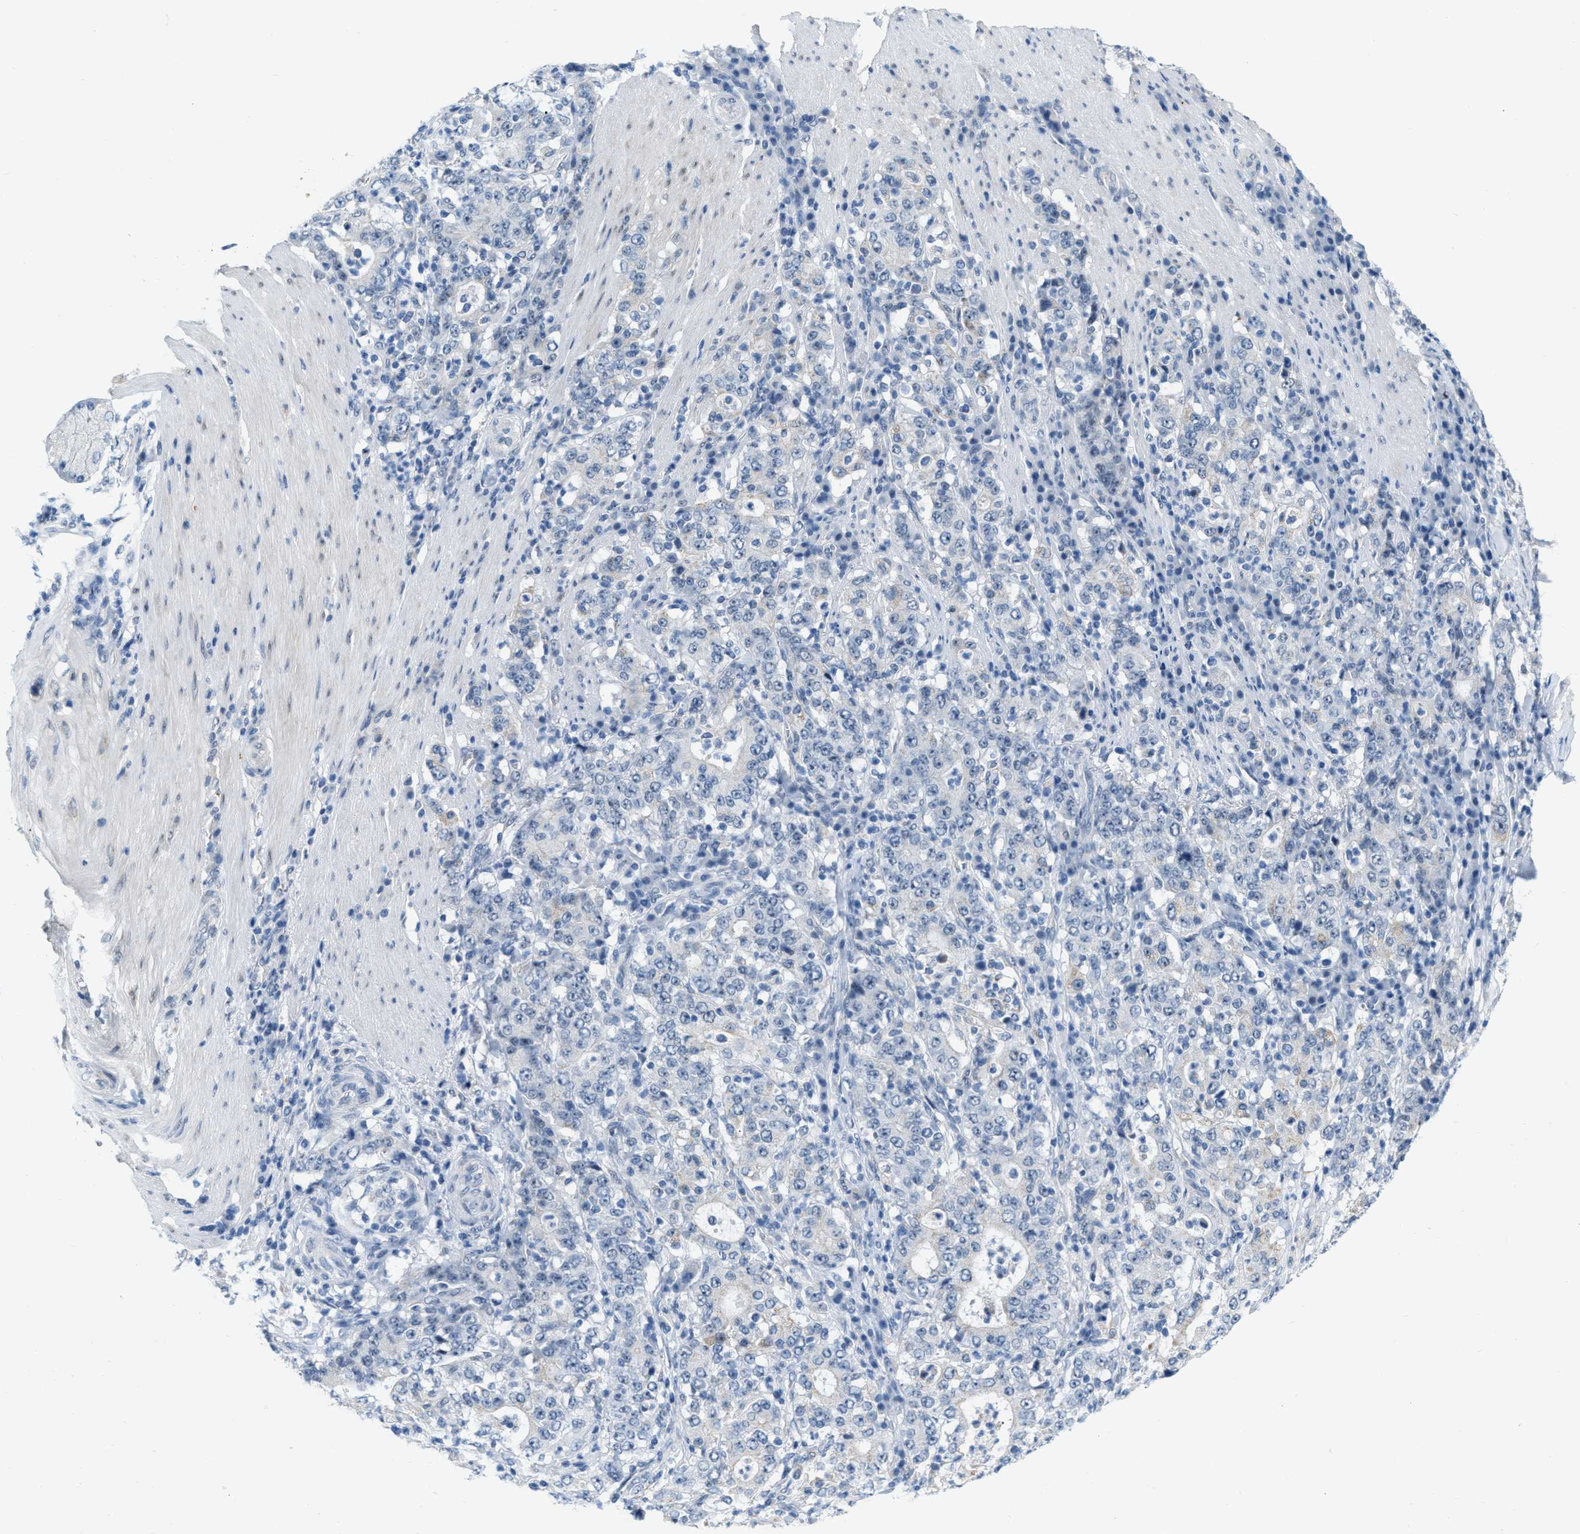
{"staining": {"intensity": "negative", "quantity": "none", "location": "none"}, "tissue": "stomach cancer", "cell_type": "Tumor cells", "image_type": "cancer", "snomed": [{"axis": "morphology", "description": "Normal tissue, NOS"}, {"axis": "morphology", "description": "Adenocarcinoma, NOS"}, {"axis": "topography", "description": "Stomach, upper"}, {"axis": "topography", "description": "Stomach"}], "caption": "Immunohistochemical staining of stomach adenocarcinoma shows no significant expression in tumor cells. The staining is performed using DAB (3,3'-diaminobenzidine) brown chromogen with nuclei counter-stained in using hematoxylin.", "gene": "PHRF1", "patient": {"sex": "male", "age": 59}}